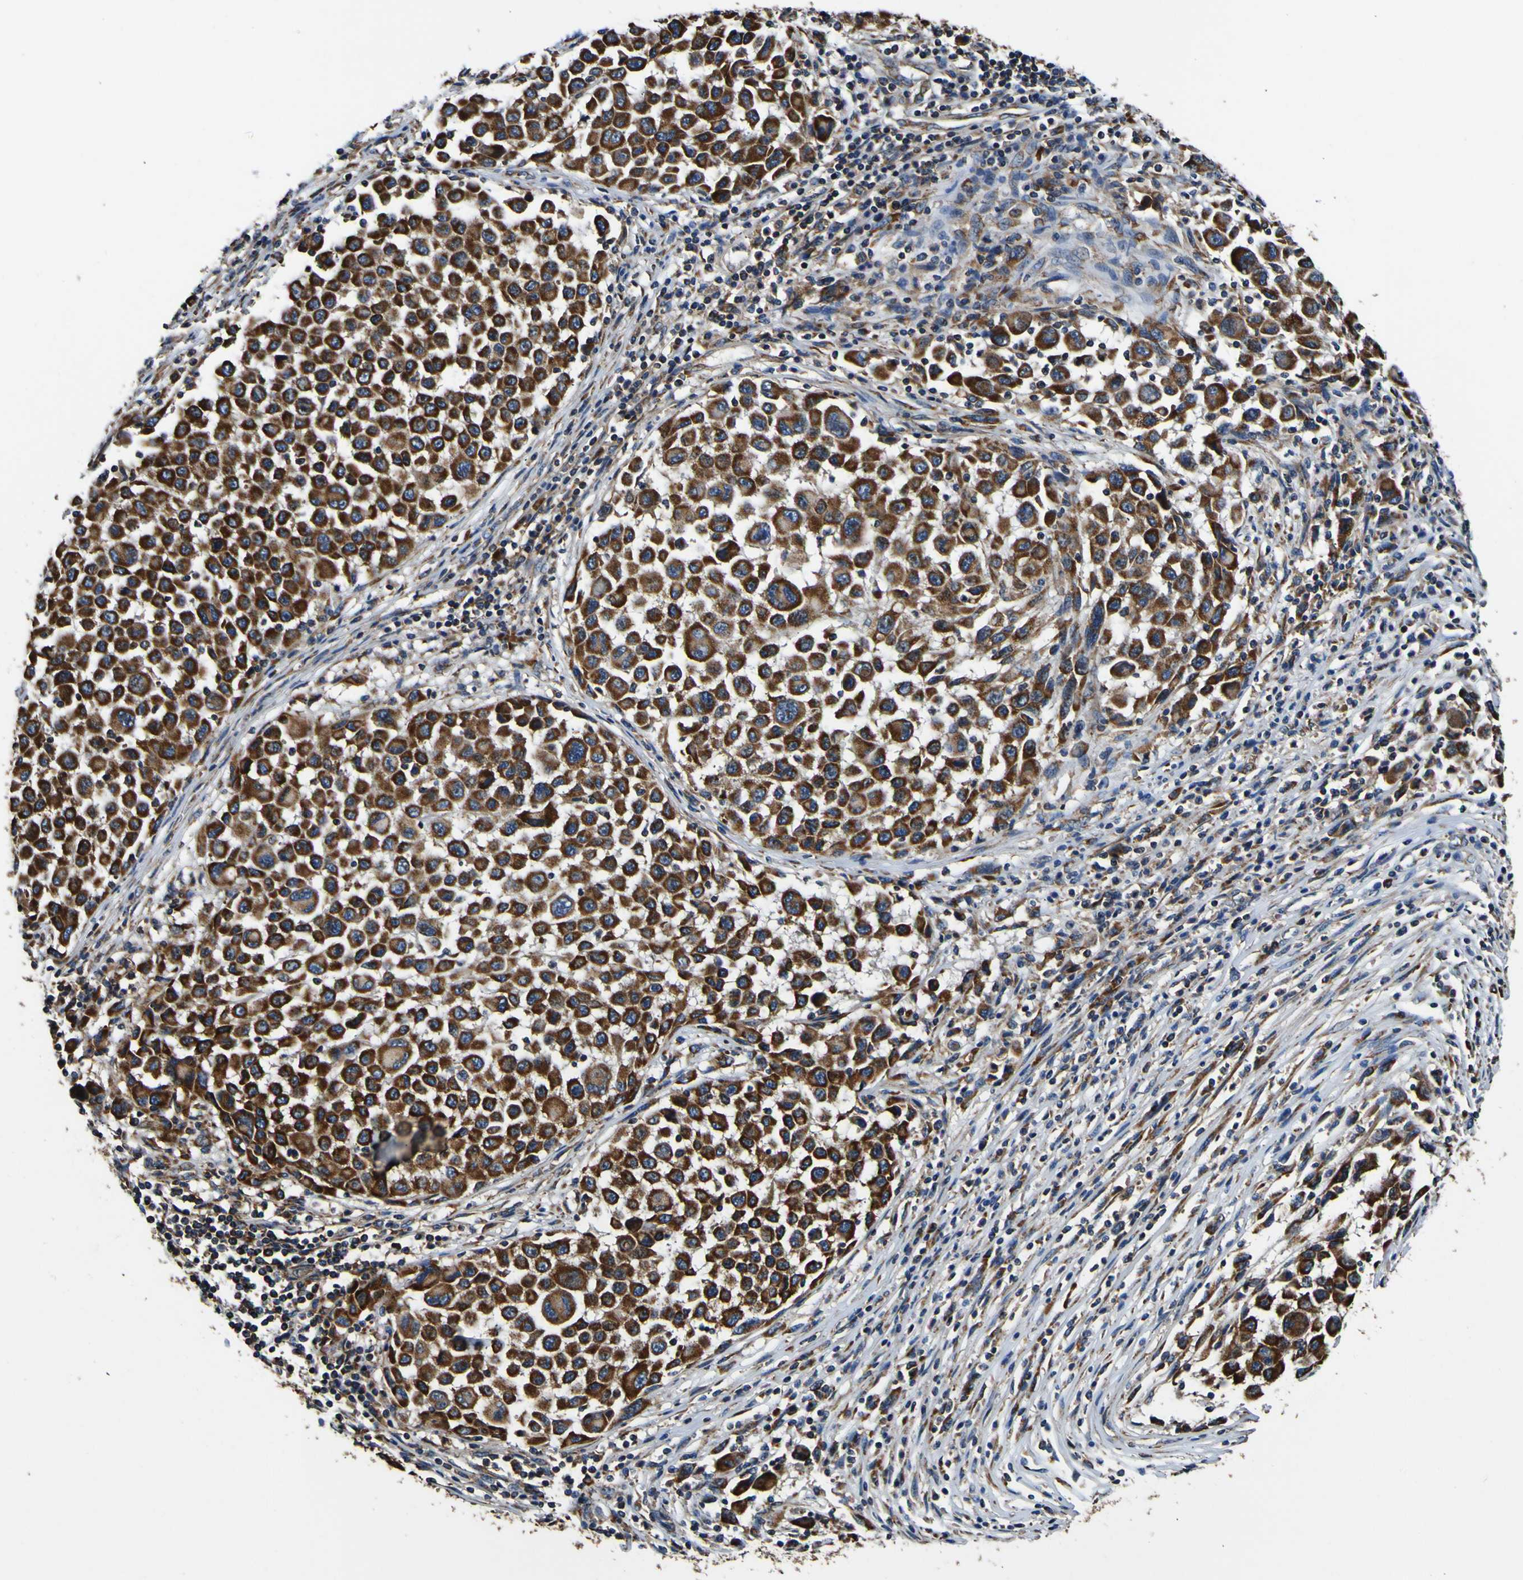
{"staining": {"intensity": "strong", "quantity": ">75%", "location": "cytoplasmic/membranous"}, "tissue": "melanoma", "cell_type": "Tumor cells", "image_type": "cancer", "snomed": [{"axis": "morphology", "description": "Malignant melanoma, Metastatic site"}, {"axis": "topography", "description": "Lymph node"}], "caption": "A high-resolution histopathology image shows immunohistochemistry (IHC) staining of melanoma, which demonstrates strong cytoplasmic/membranous positivity in about >75% of tumor cells.", "gene": "INPP5A", "patient": {"sex": "male", "age": 61}}